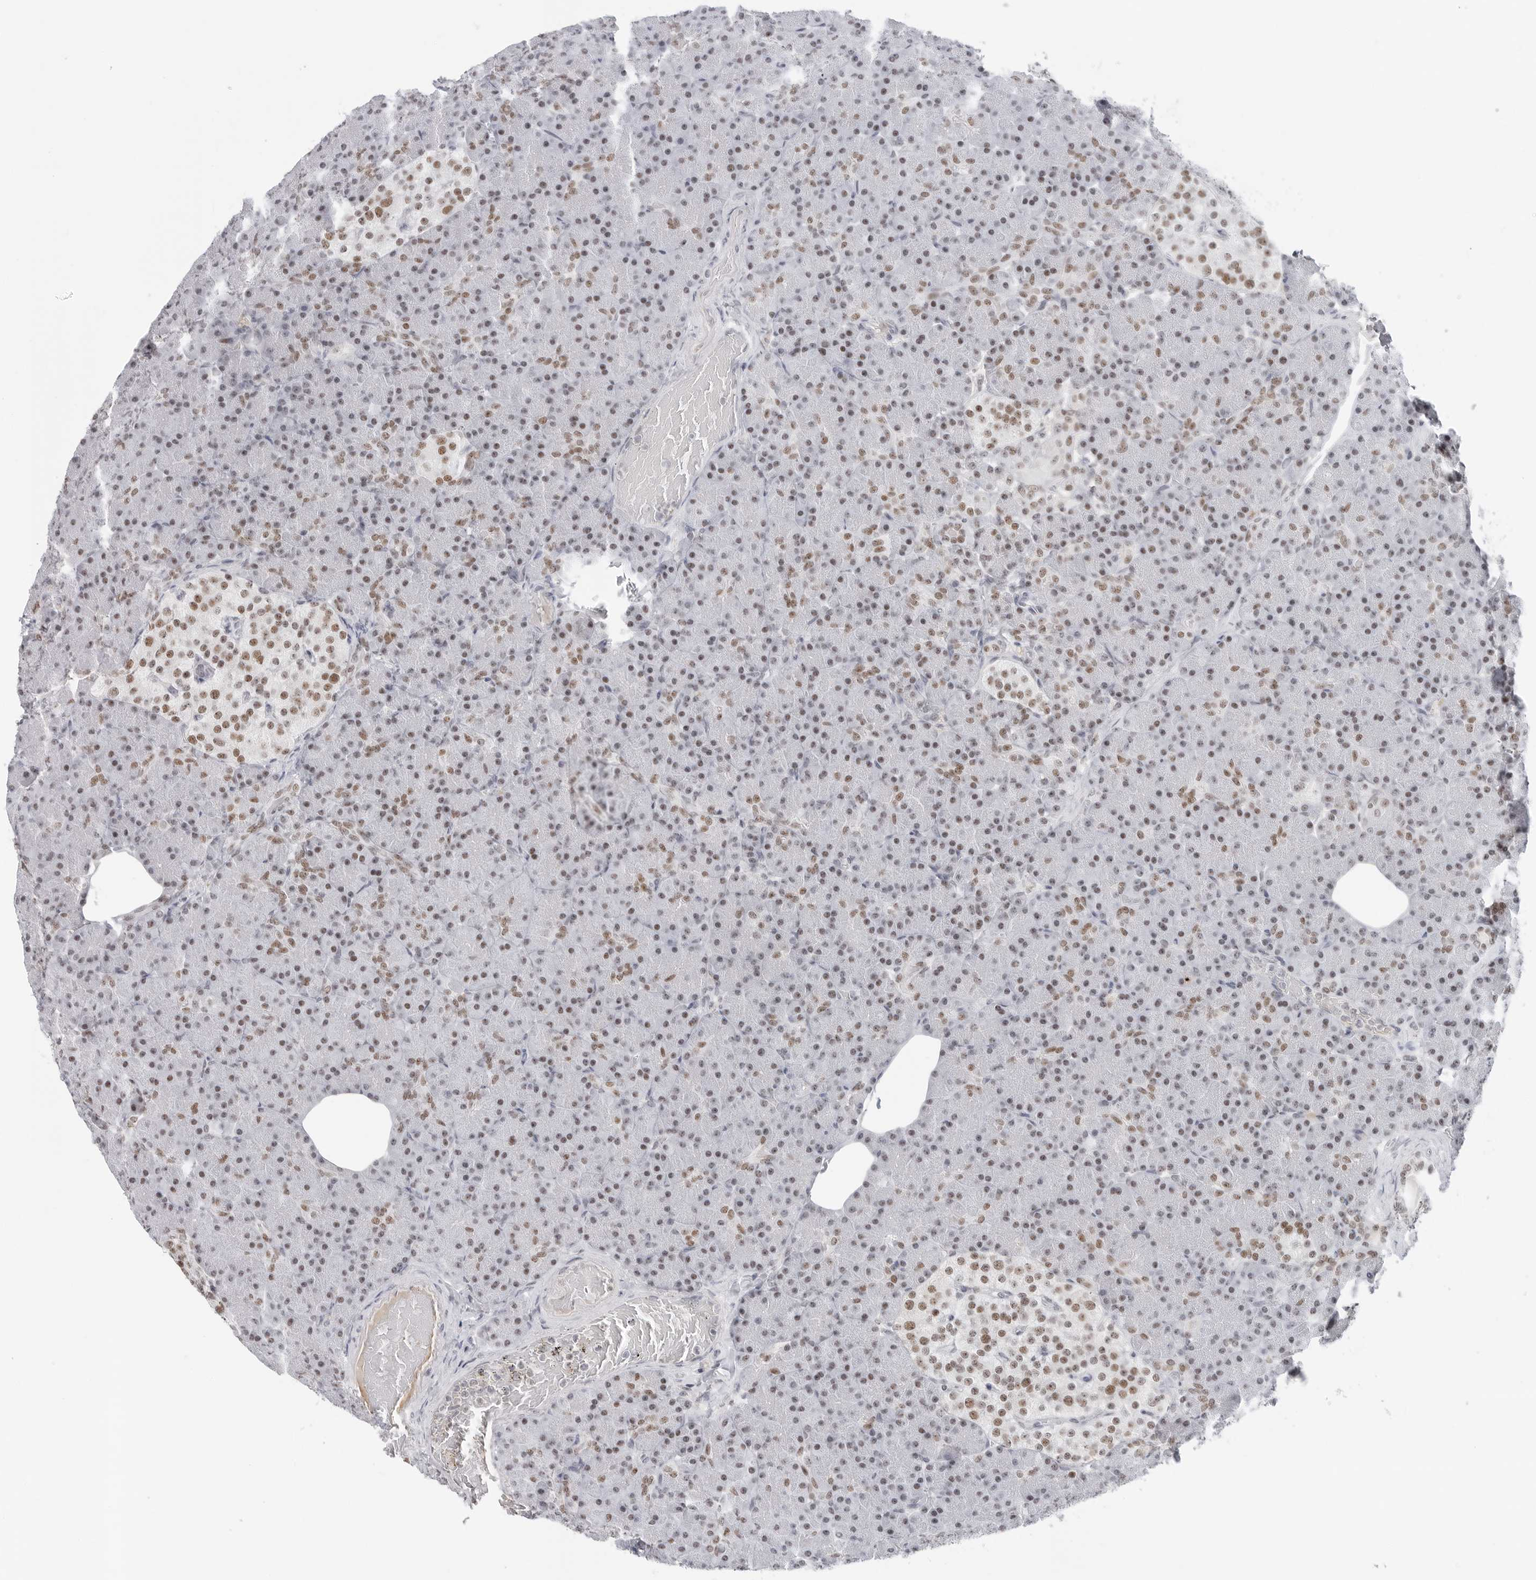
{"staining": {"intensity": "moderate", "quantity": "25%-75%", "location": "nuclear"}, "tissue": "pancreas", "cell_type": "Exocrine glandular cells", "image_type": "normal", "snomed": [{"axis": "morphology", "description": "Normal tissue, NOS"}, {"axis": "topography", "description": "Pancreas"}], "caption": "Exocrine glandular cells reveal medium levels of moderate nuclear staining in about 25%-75% of cells in benign human pancreas.", "gene": "WRAP53", "patient": {"sex": "female", "age": 43}}